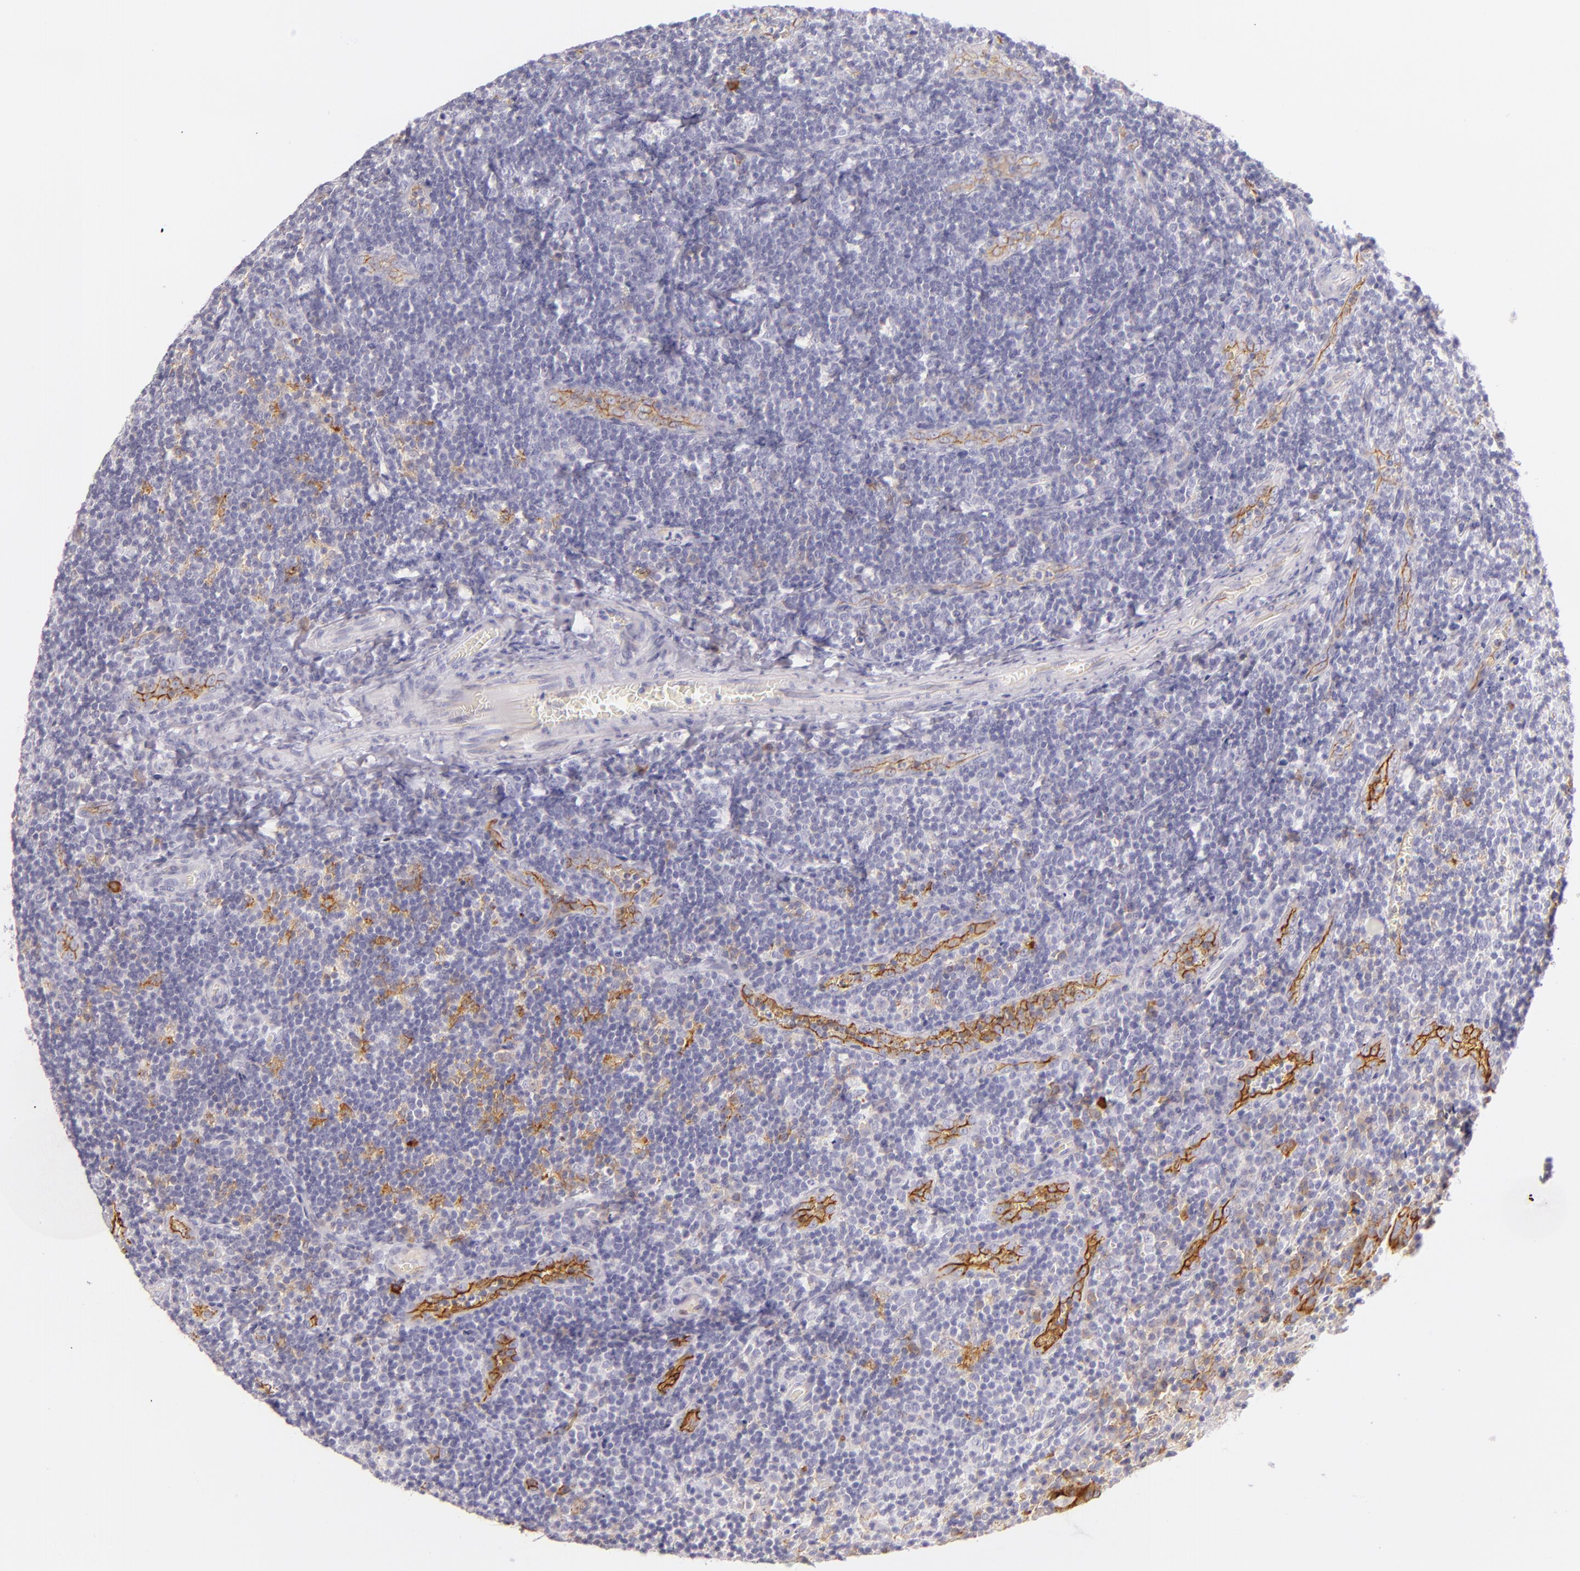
{"staining": {"intensity": "weak", "quantity": "25%-75%", "location": "cytoplasmic/membranous"}, "tissue": "tonsil", "cell_type": "Germinal center cells", "image_type": "normal", "snomed": [{"axis": "morphology", "description": "Normal tissue, NOS"}, {"axis": "topography", "description": "Tonsil"}], "caption": "Brown immunohistochemical staining in unremarkable human tonsil shows weak cytoplasmic/membranous staining in about 25%-75% of germinal center cells.", "gene": "ICAM1", "patient": {"sex": "male", "age": 20}}